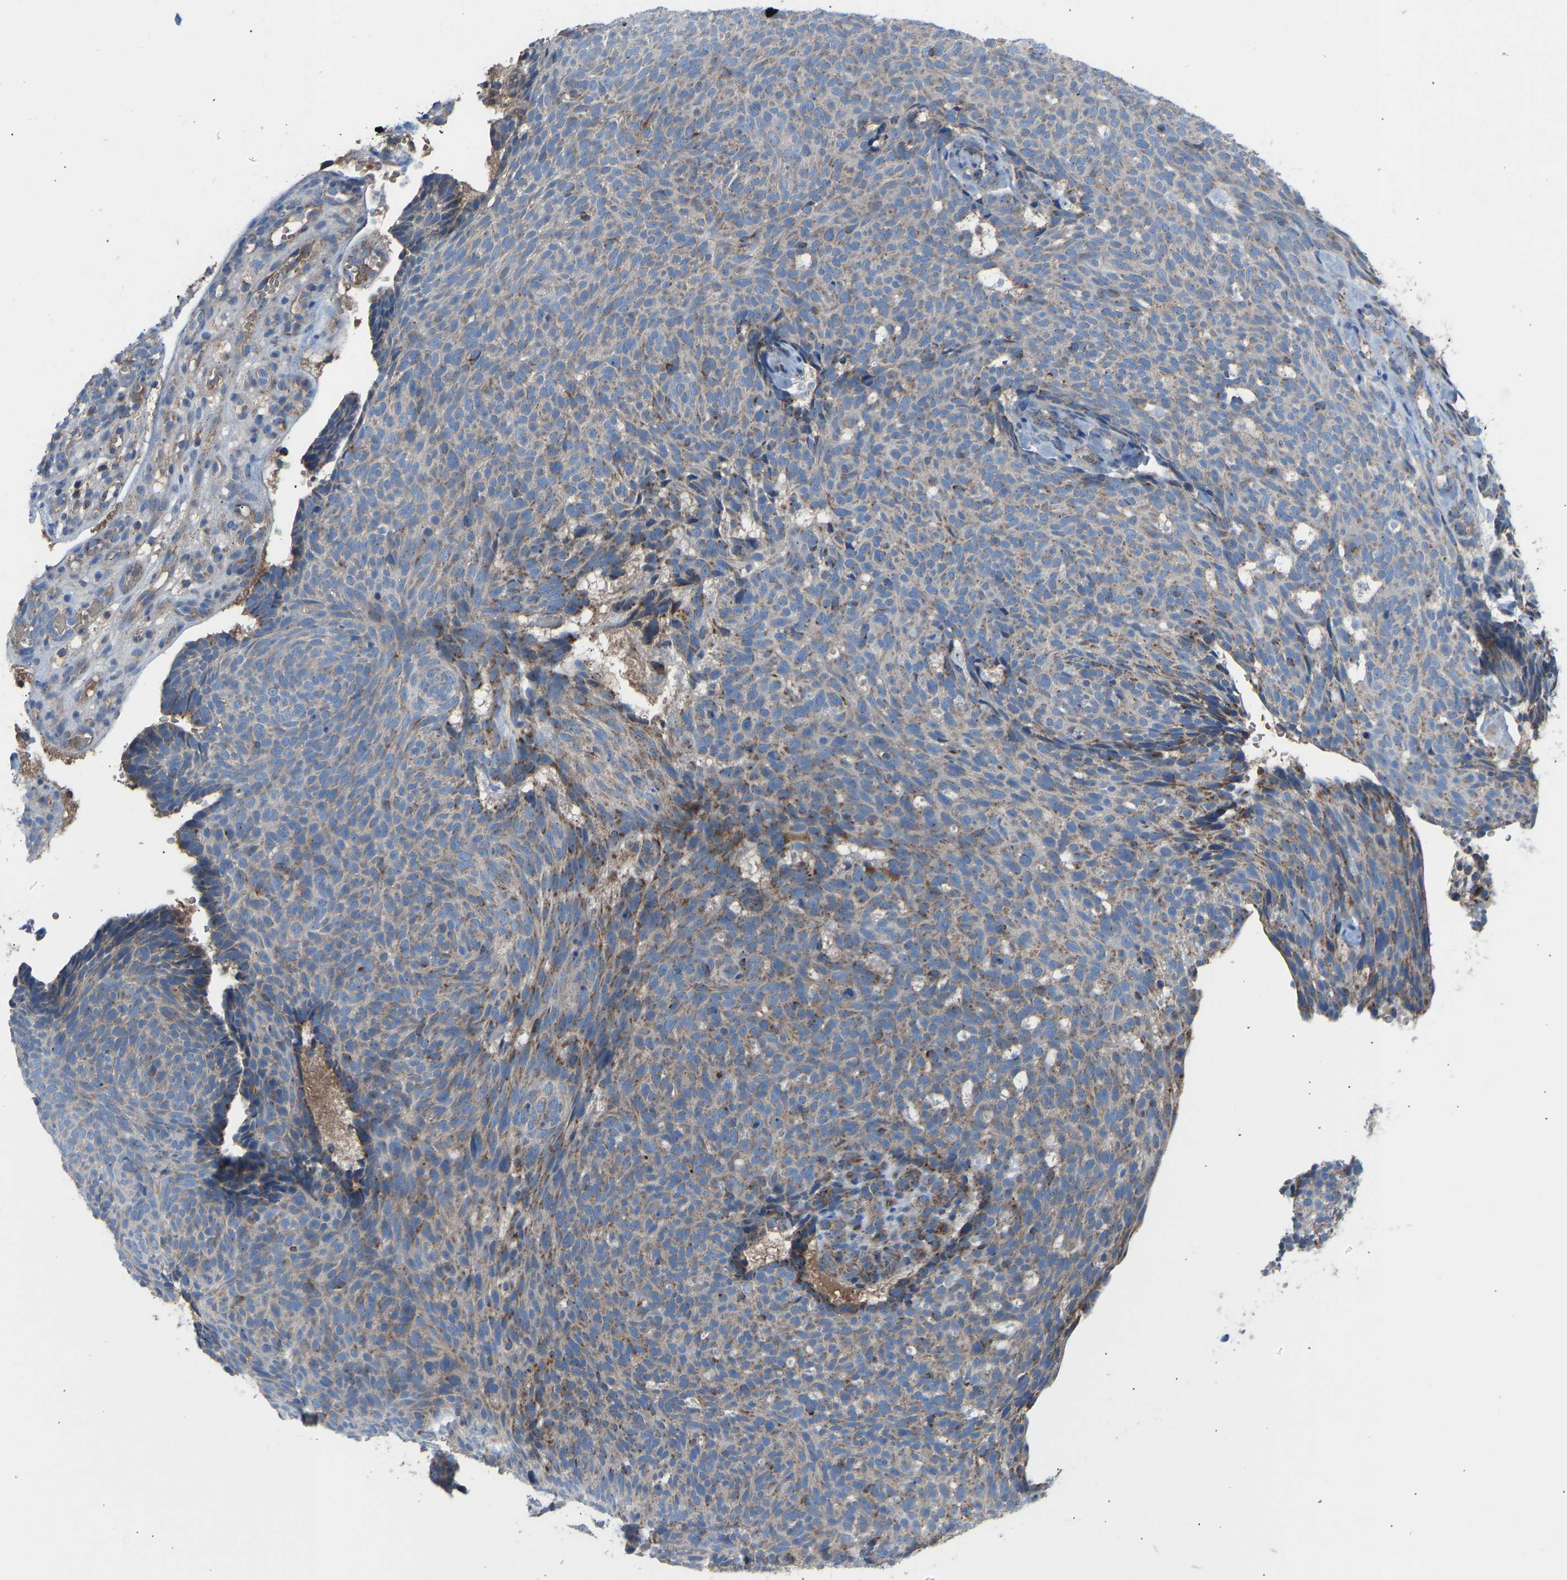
{"staining": {"intensity": "weak", "quantity": "<25%", "location": "cytoplasmic/membranous"}, "tissue": "skin cancer", "cell_type": "Tumor cells", "image_type": "cancer", "snomed": [{"axis": "morphology", "description": "Basal cell carcinoma"}, {"axis": "topography", "description": "Skin"}], "caption": "Tumor cells show no significant positivity in skin cancer. (DAB IHC with hematoxylin counter stain).", "gene": "GRK6", "patient": {"sex": "male", "age": 61}}